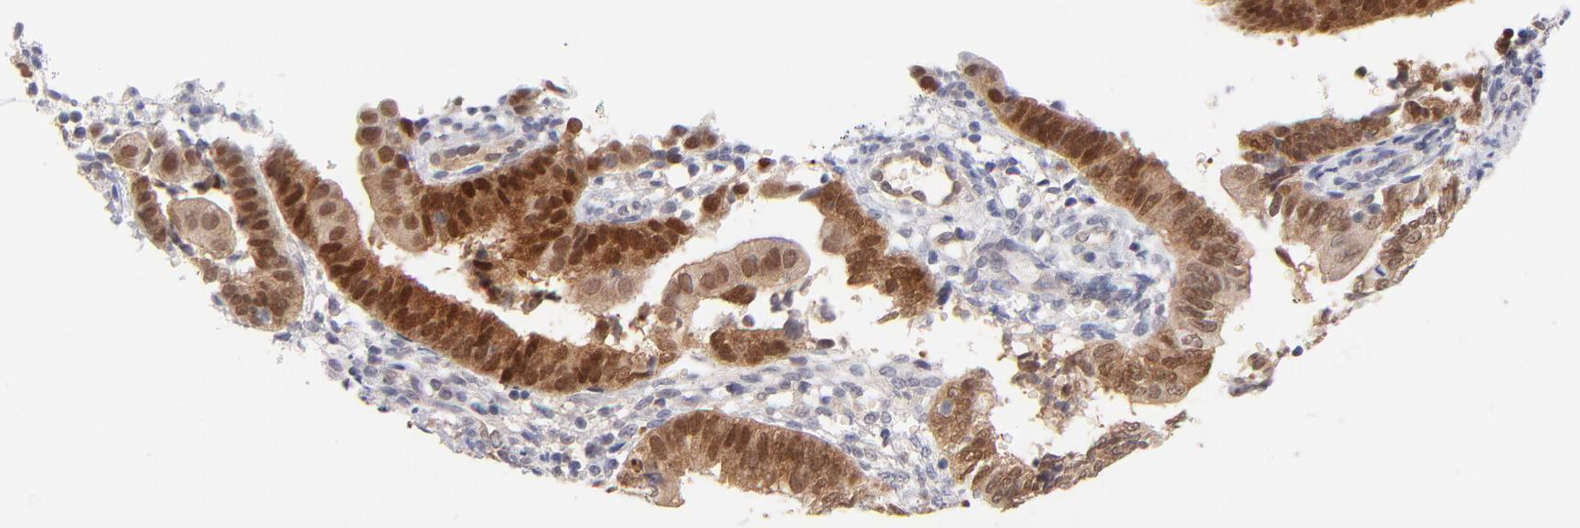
{"staining": {"intensity": "moderate", "quantity": ">75%", "location": "cytoplasmic/membranous,nuclear"}, "tissue": "endometrial cancer", "cell_type": "Tumor cells", "image_type": "cancer", "snomed": [{"axis": "morphology", "description": "Adenocarcinoma, NOS"}, {"axis": "topography", "description": "Endometrium"}], "caption": "Immunohistochemistry (IHC) photomicrograph of human endometrial cancer stained for a protein (brown), which demonstrates medium levels of moderate cytoplasmic/membranous and nuclear positivity in approximately >75% of tumor cells.", "gene": "CASP6", "patient": {"sex": "female", "age": 63}}